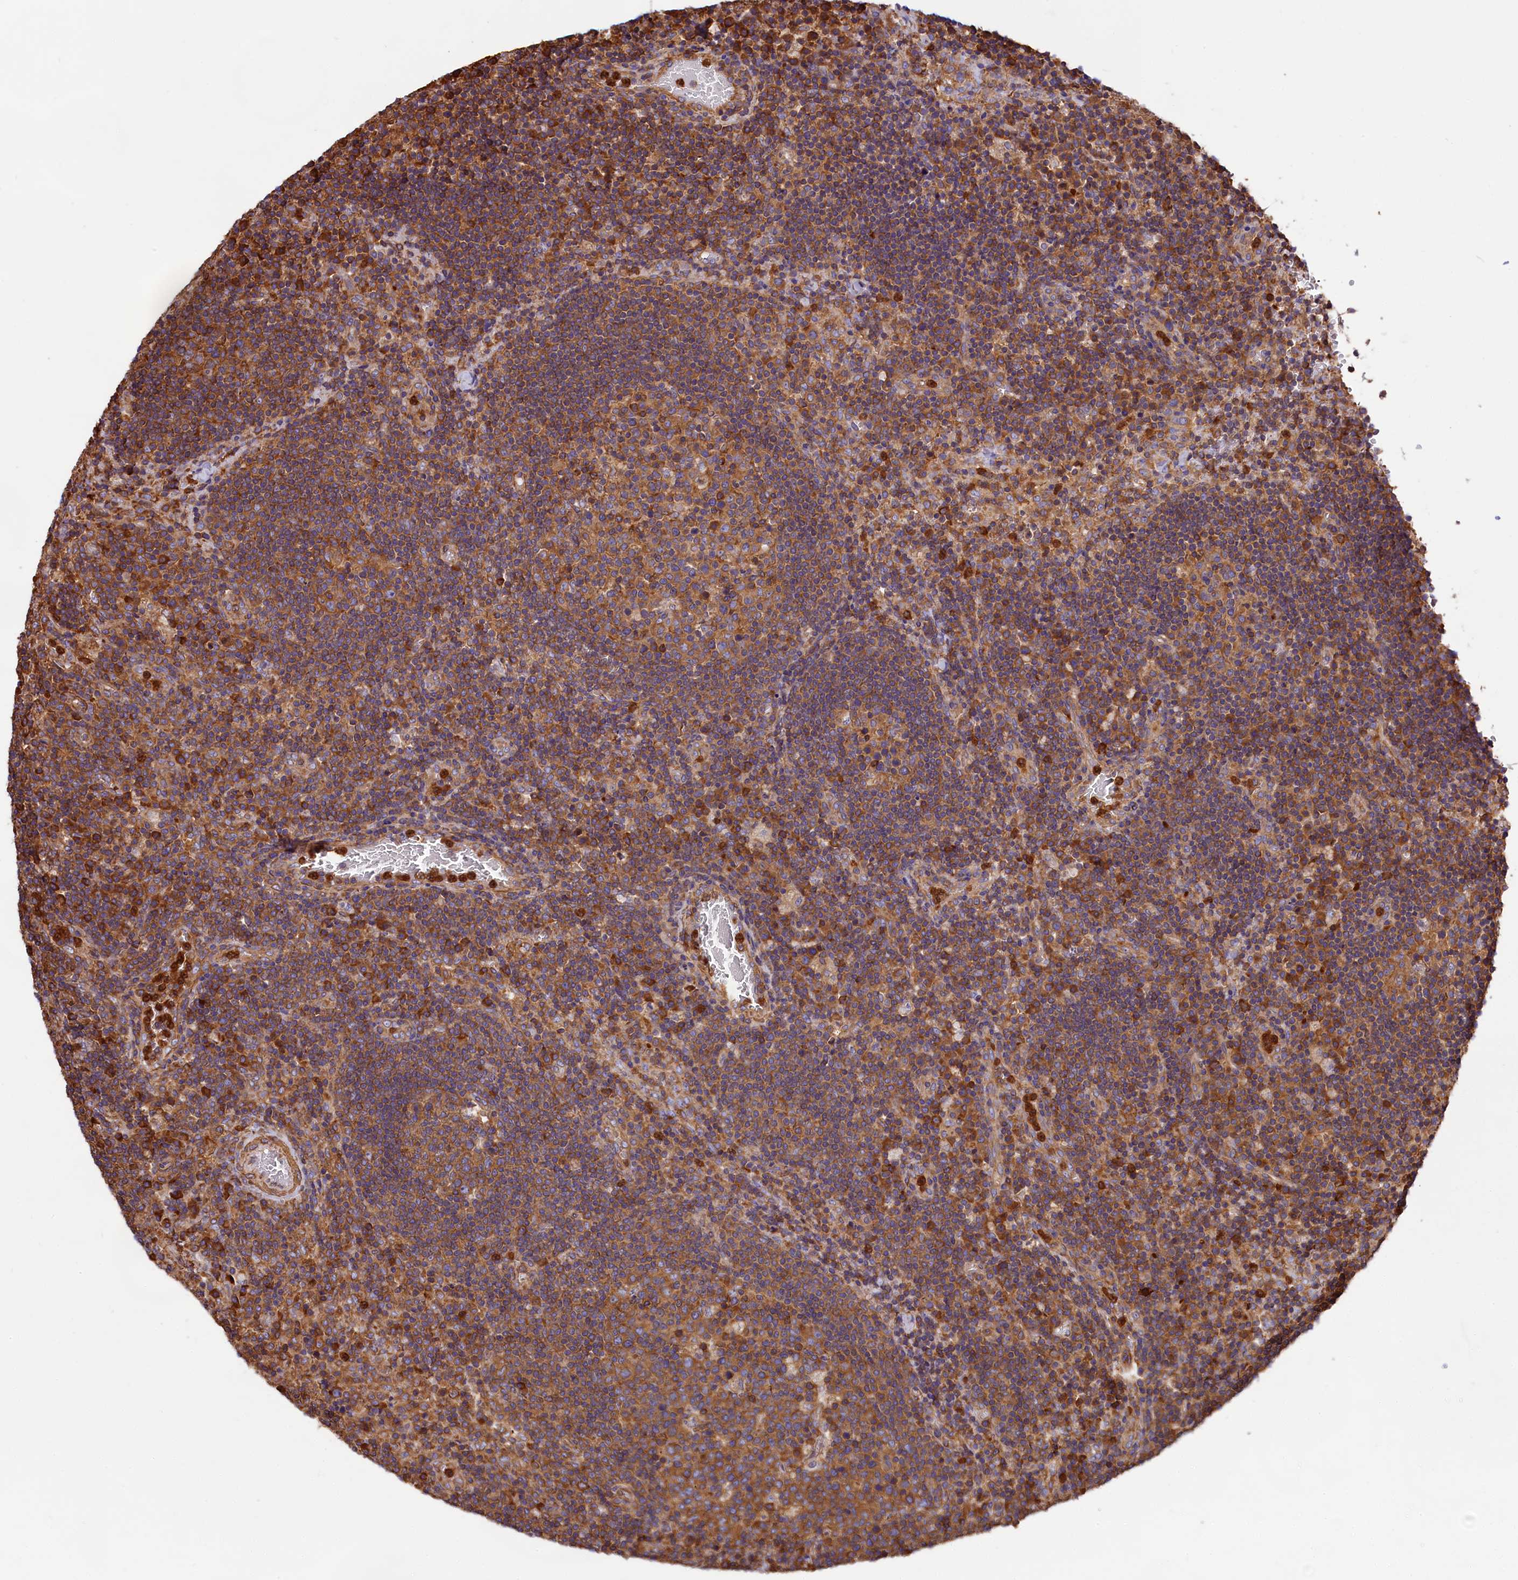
{"staining": {"intensity": "moderate", "quantity": ">75%", "location": "cytoplasmic/membranous"}, "tissue": "lymph node", "cell_type": "Germinal center cells", "image_type": "normal", "snomed": [{"axis": "morphology", "description": "Normal tissue, NOS"}, {"axis": "topography", "description": "Lymph node"}], "caption": "About >75% of germinal center cells in unremarkable human lymph node exhibit moderate cytoplasmic/membranous protein staining as visualized by brown immunohistochemical staining.", "gene": "GYS1", "patient": {"sex": "male", "age": 58}}